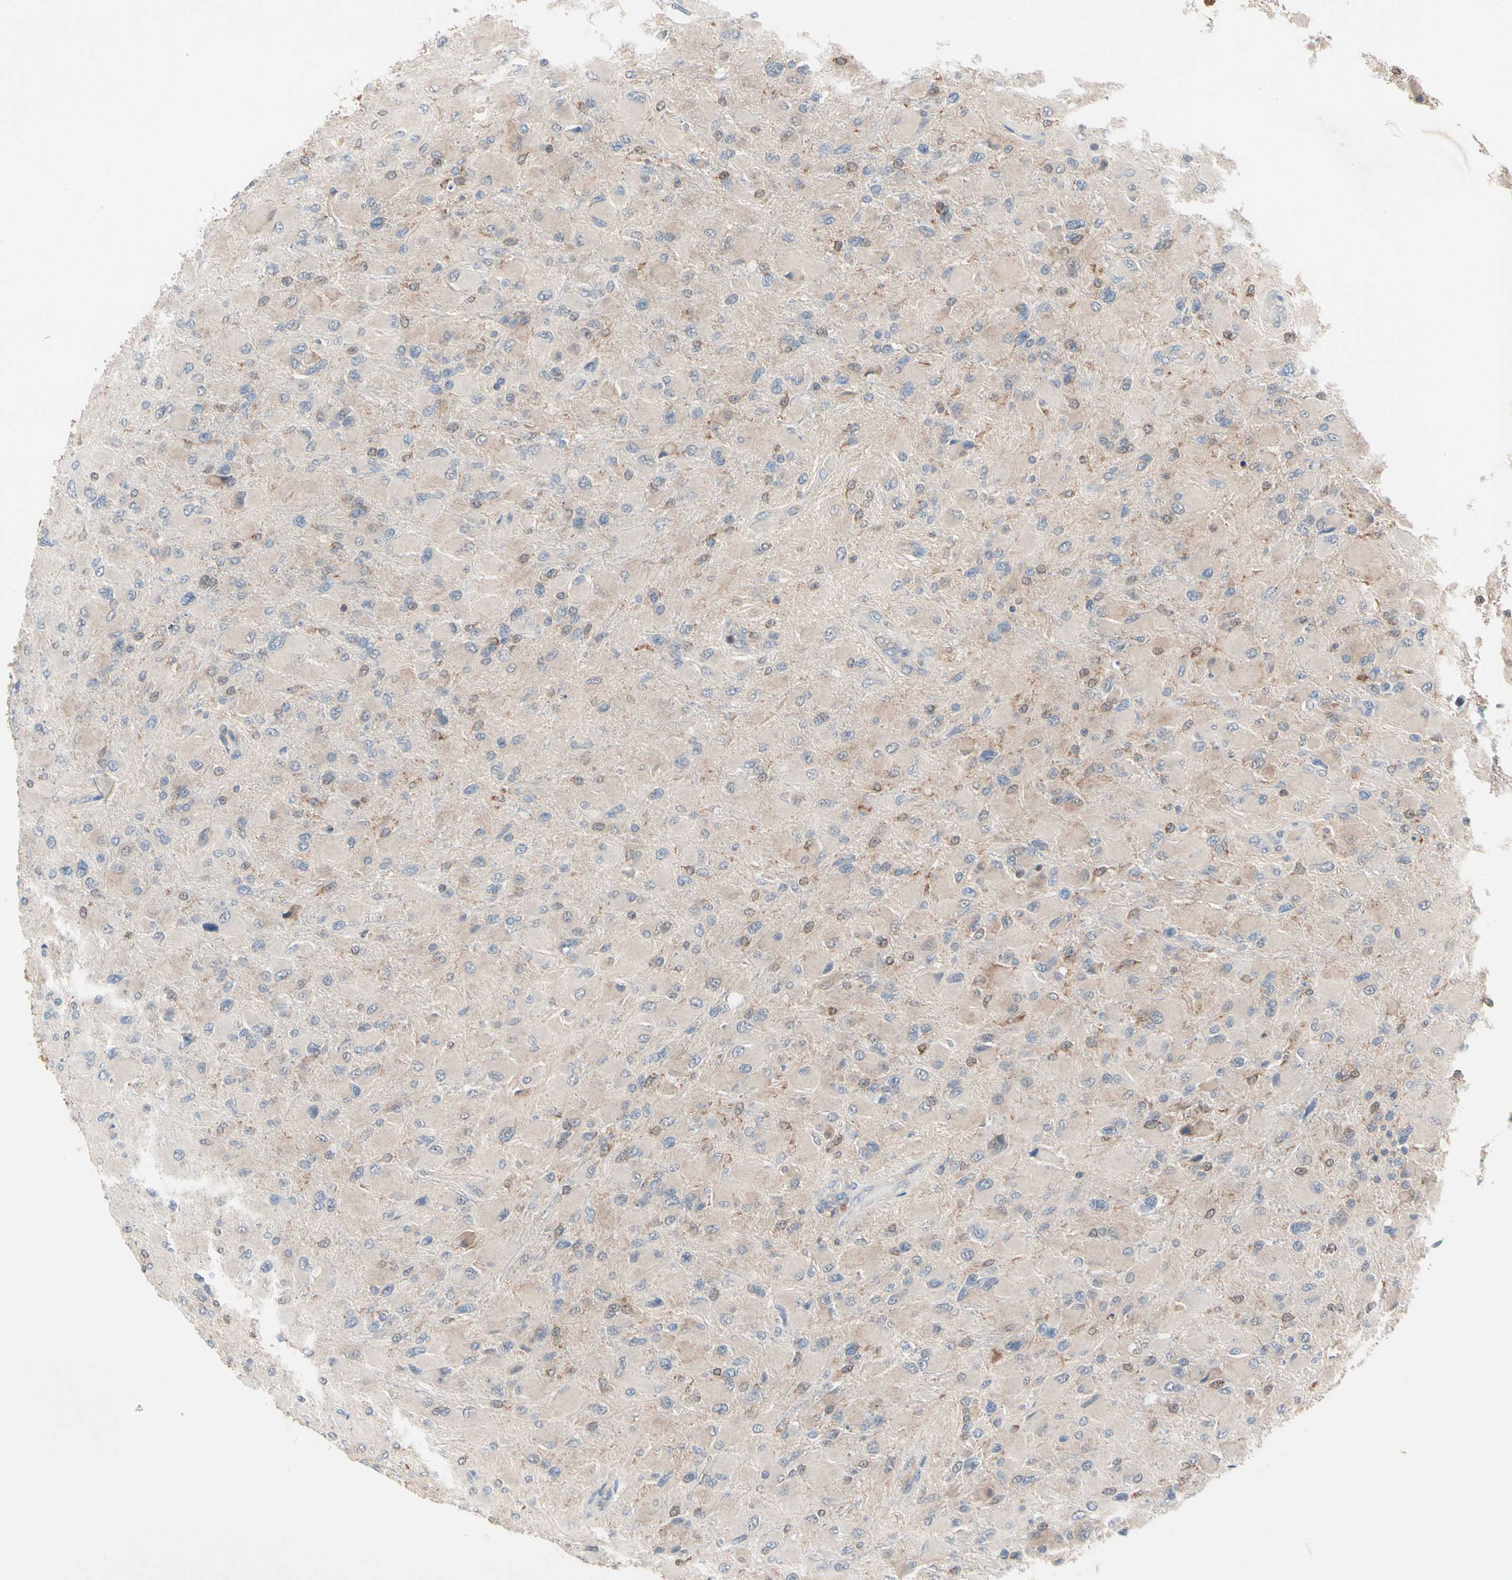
{"staining": {"intensity": "weak", "quantity": "25%-75%", "location": "cytoplasmic/membranous"}, "tissue": "glioma", "cell_type": "Tumor cells", "image_type": "cancer", "snomed": [{"axis": "morphology", "description": "Glioma, malignant, High grade"}, {"axis": "topography", "description": "Cerebral cortex"}], "caption": "Immunohistochemistry (IHC) (DAB) staining of human glioma reveals weak cytoplasmic/membranous protein staining in approximately 25%-75% of tumor cells. (DAB (3,3'-diaminobenzidine) IHC with brightfield microscopy, high magnification).", "gene": "MTHFS", "patient": {"sex": "female", "age": 36}}